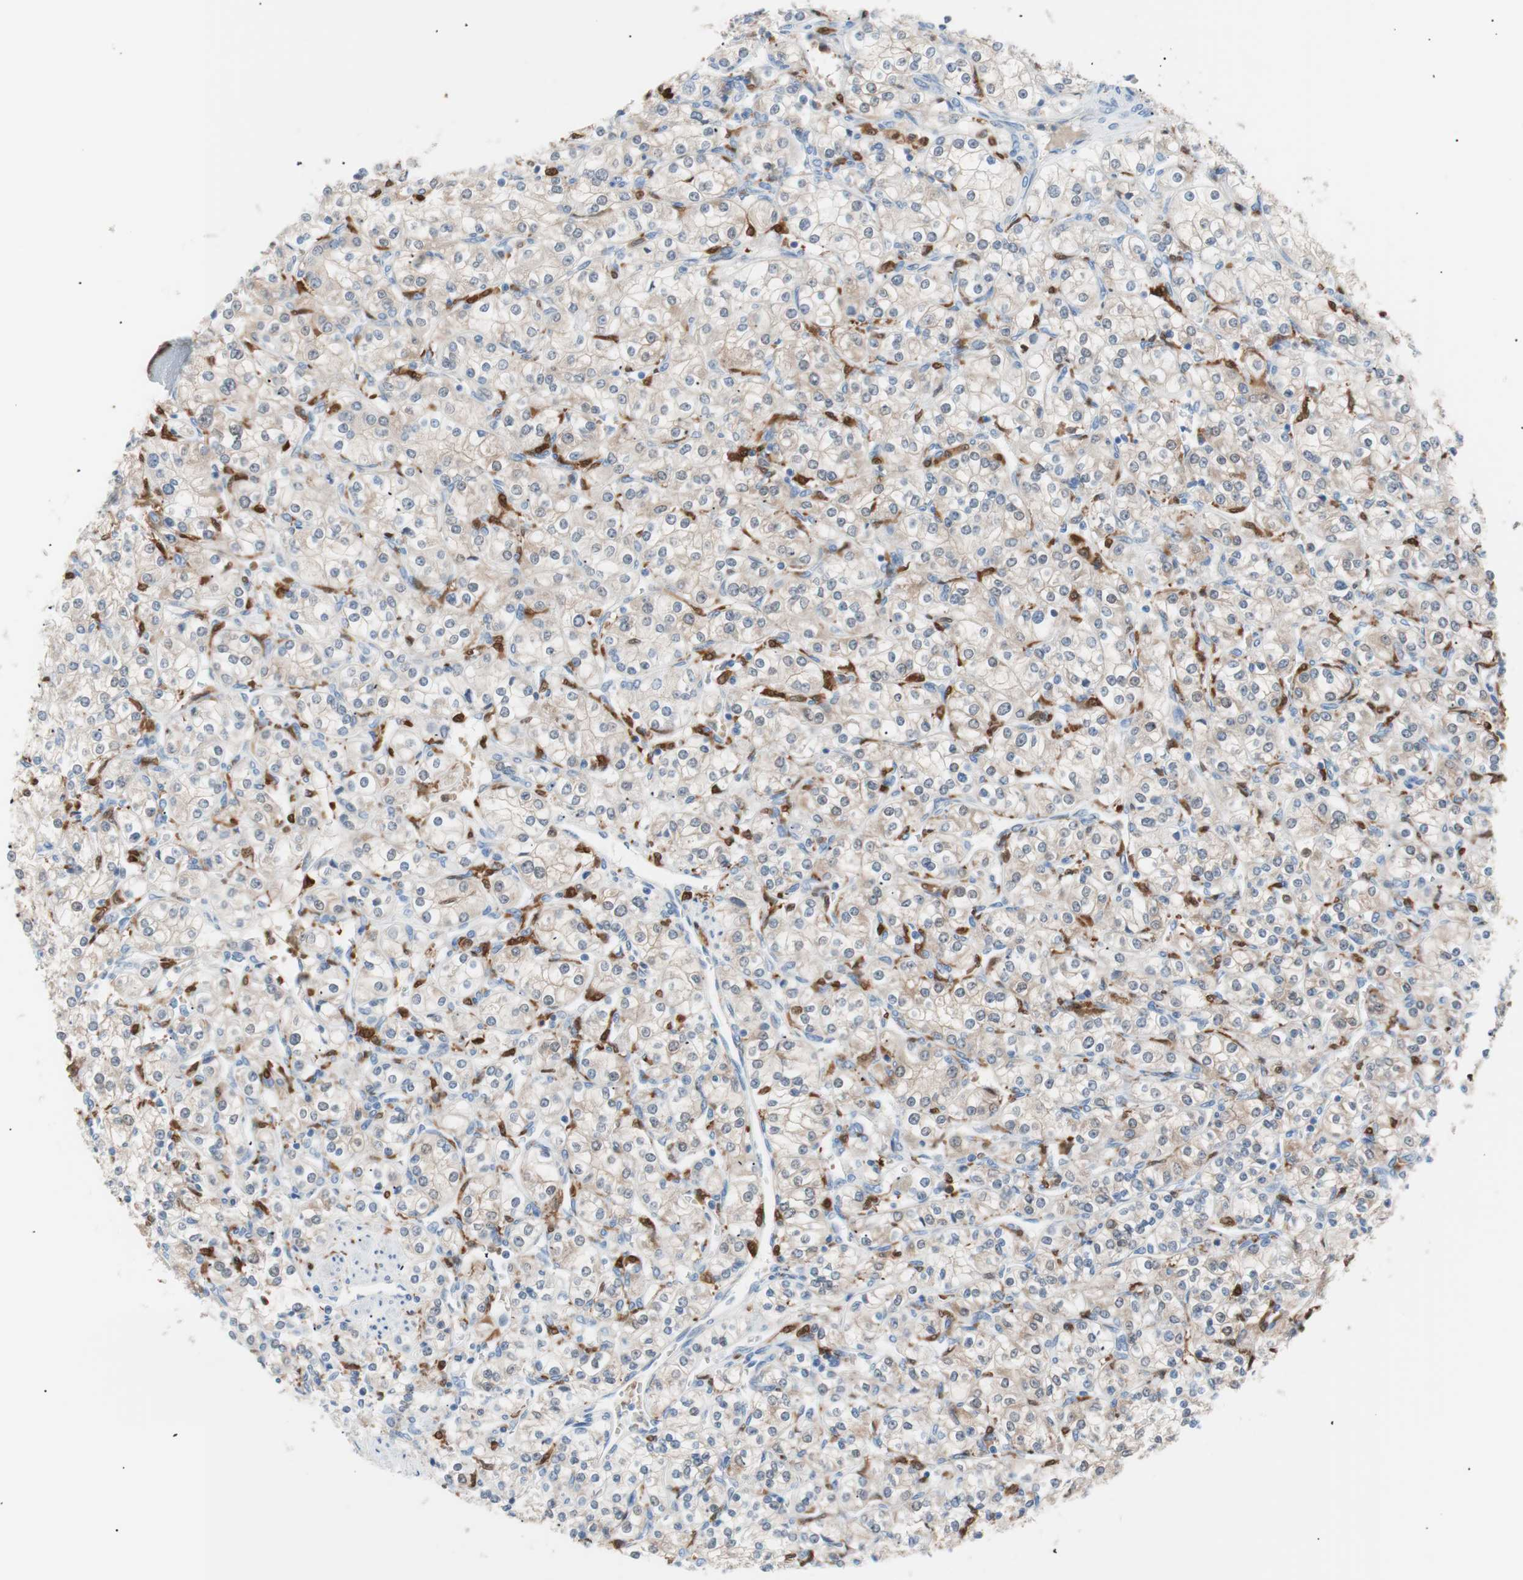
{"staining": {"intensity": "weak", "quantity": "25%-75%", "location": "cytoplasmic/membranous"}, "tissue": "renal cancer", "cell_type": "Tumor cells", "image_type": "cancer", "snomed": [{"axis": "morphology", "description": "Adenocarcinoma, NOS"}, {"axis": "topography", "description": "Kidney"}], "caption": "Renal cancer was stained to show a protein in brown. There is low levels of weak cytoplasmic/membranous staining in approximately 25%-75% of tumor cells.", "gene": "IL18", "patient": {"sex": "male", "age": 77}}